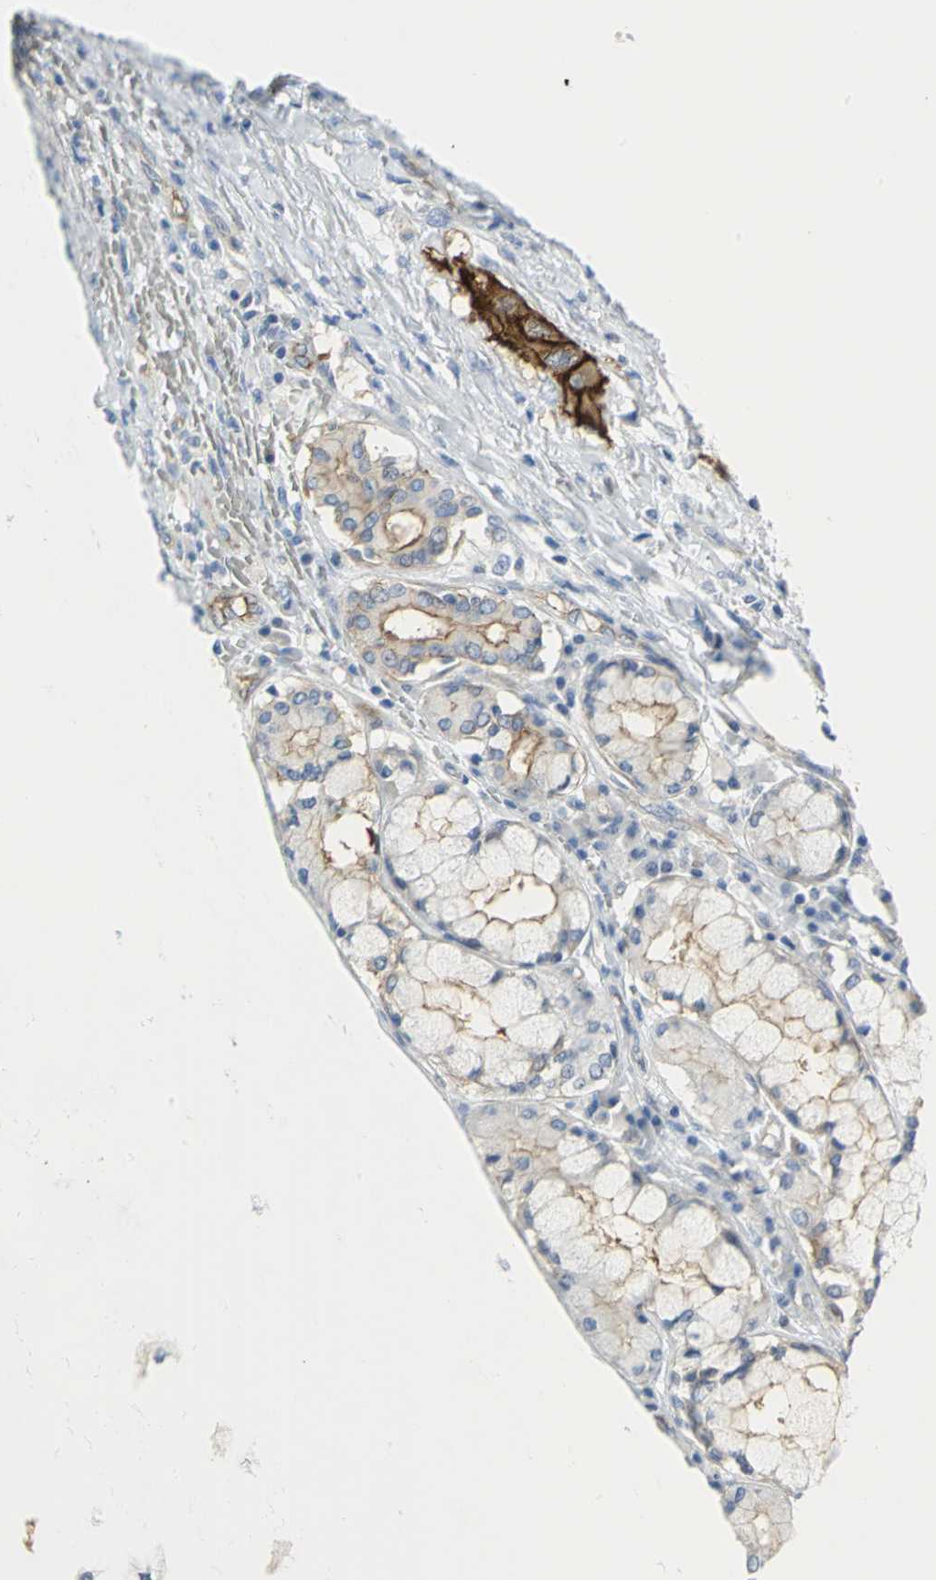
{"staining": {"intensity": "strong", "quantity": ">75%", "location": "cytoplasmic/membranous"}, "tissue": "lung cancer", "cell_type": "Tumor cells", "image_type": "cancer", "snomed": [{"axis": "morphology", "description": "Squamous cell carcinoma, NOS"}, {"axis": "topography", "description": "Lung"}], "caption": "Lung squamous cell carcinoma tissue exhibits strong cytoplasmic/membranous positivity in approximately >75% of tumor cells", "gene": "FLNB", "patient": {"sex": "female", "age": 47}}